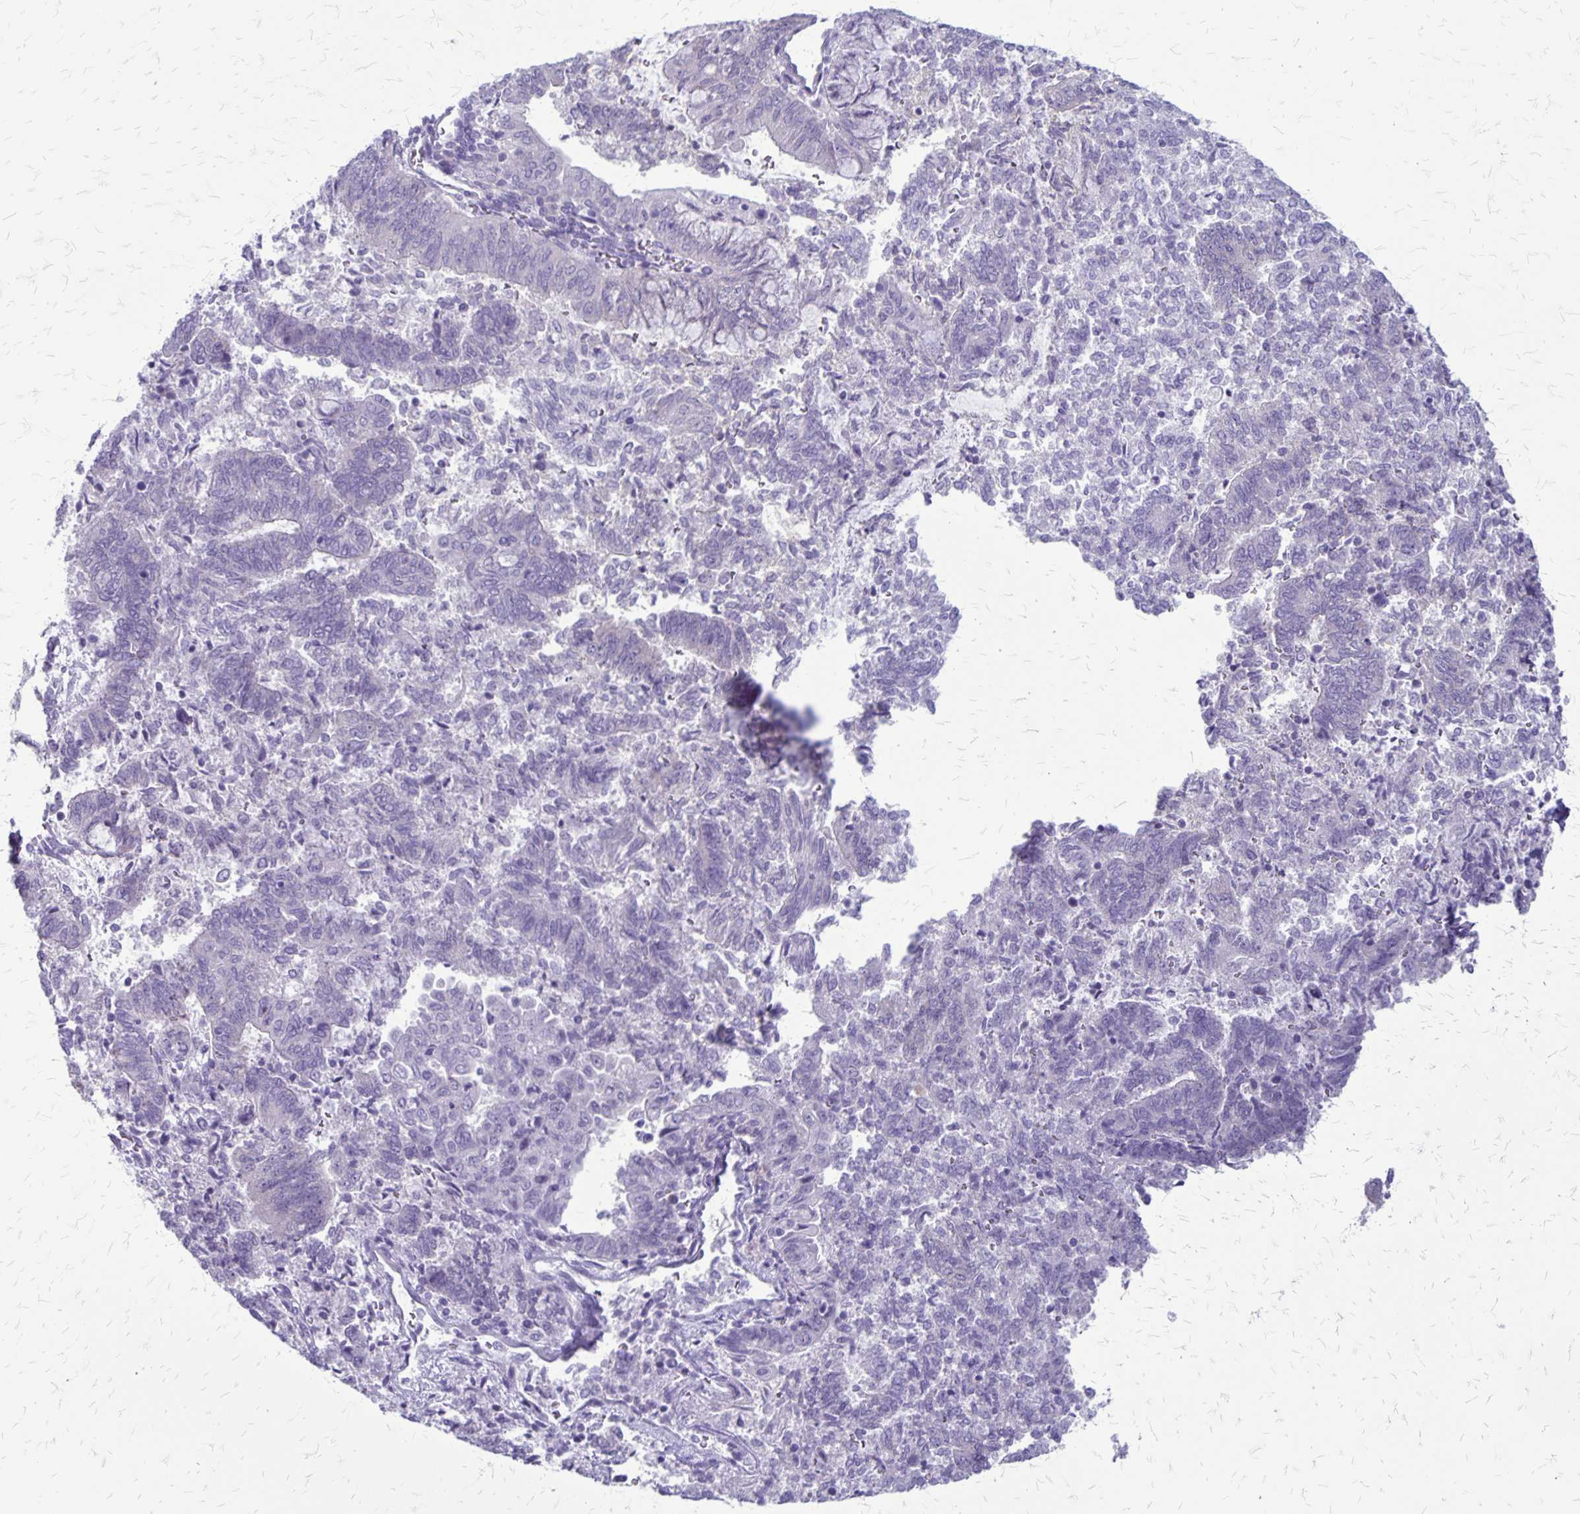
{"staining": {"intensity": "negative", "quantity": "none", "location": "none"}, "tissue": "endometrial cancer", "cell_type": "Tumor cells", "image_type": "cancer", "snomed": [{"axis": "morphology", "description": "Adenocarcinoma, NOS"}, {"axis": "topography", "description": "Endometrium"}], "caption": "A photomicrograph of human adenocarcinoma (endometrial) is negative for staining in tumor cells.", "gene": "PLXNB3", "patient": {"sex": "female", "age": 65}}